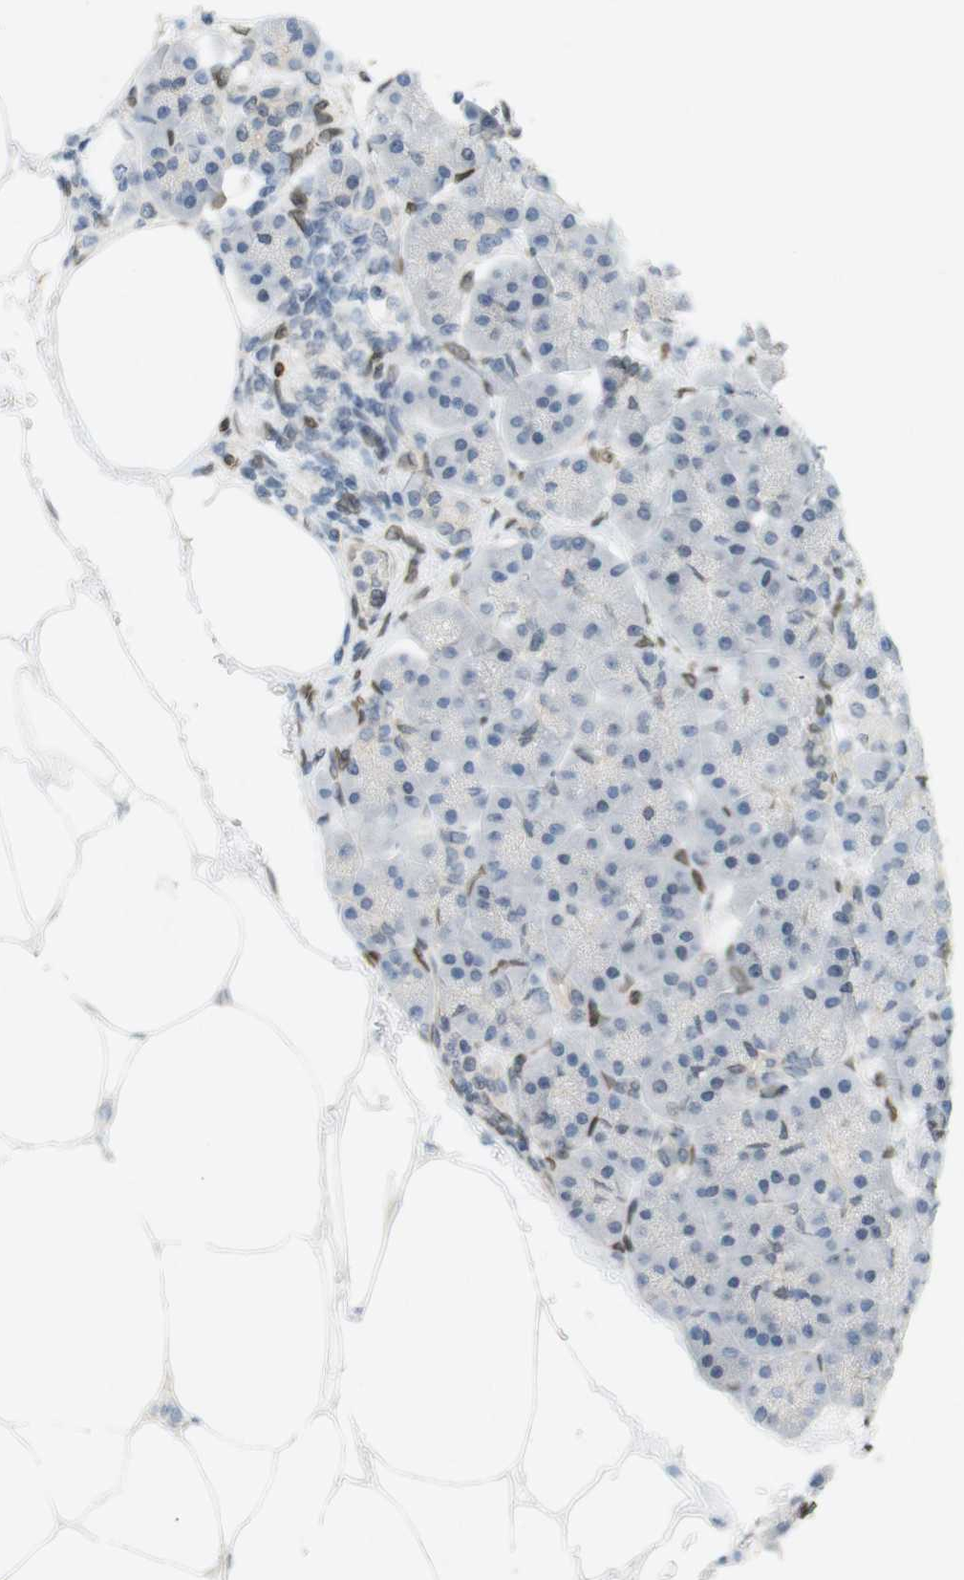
{"staining": {"intensity": "negative", "quantity": "none", "location": "none"}, "tissue": "pancreas", "cell_type": "Exocrine glandular cells", "image_type": "normal", "snomed": [{"axis": "morphology", "description": "Normal tissue, NOS"}, {"axis": "topography", "description": "Pancreas"}], "caption": "A high-resolution micrograph shows IHC staining of normal pancreas, which exhibits no significant expression in exocrine glandular cells. (Immunohistochemistry, brightfield microscopy, high magnification).", "gene": "ARL6IP6", "patient": {"sex": "female", "age": 70}}